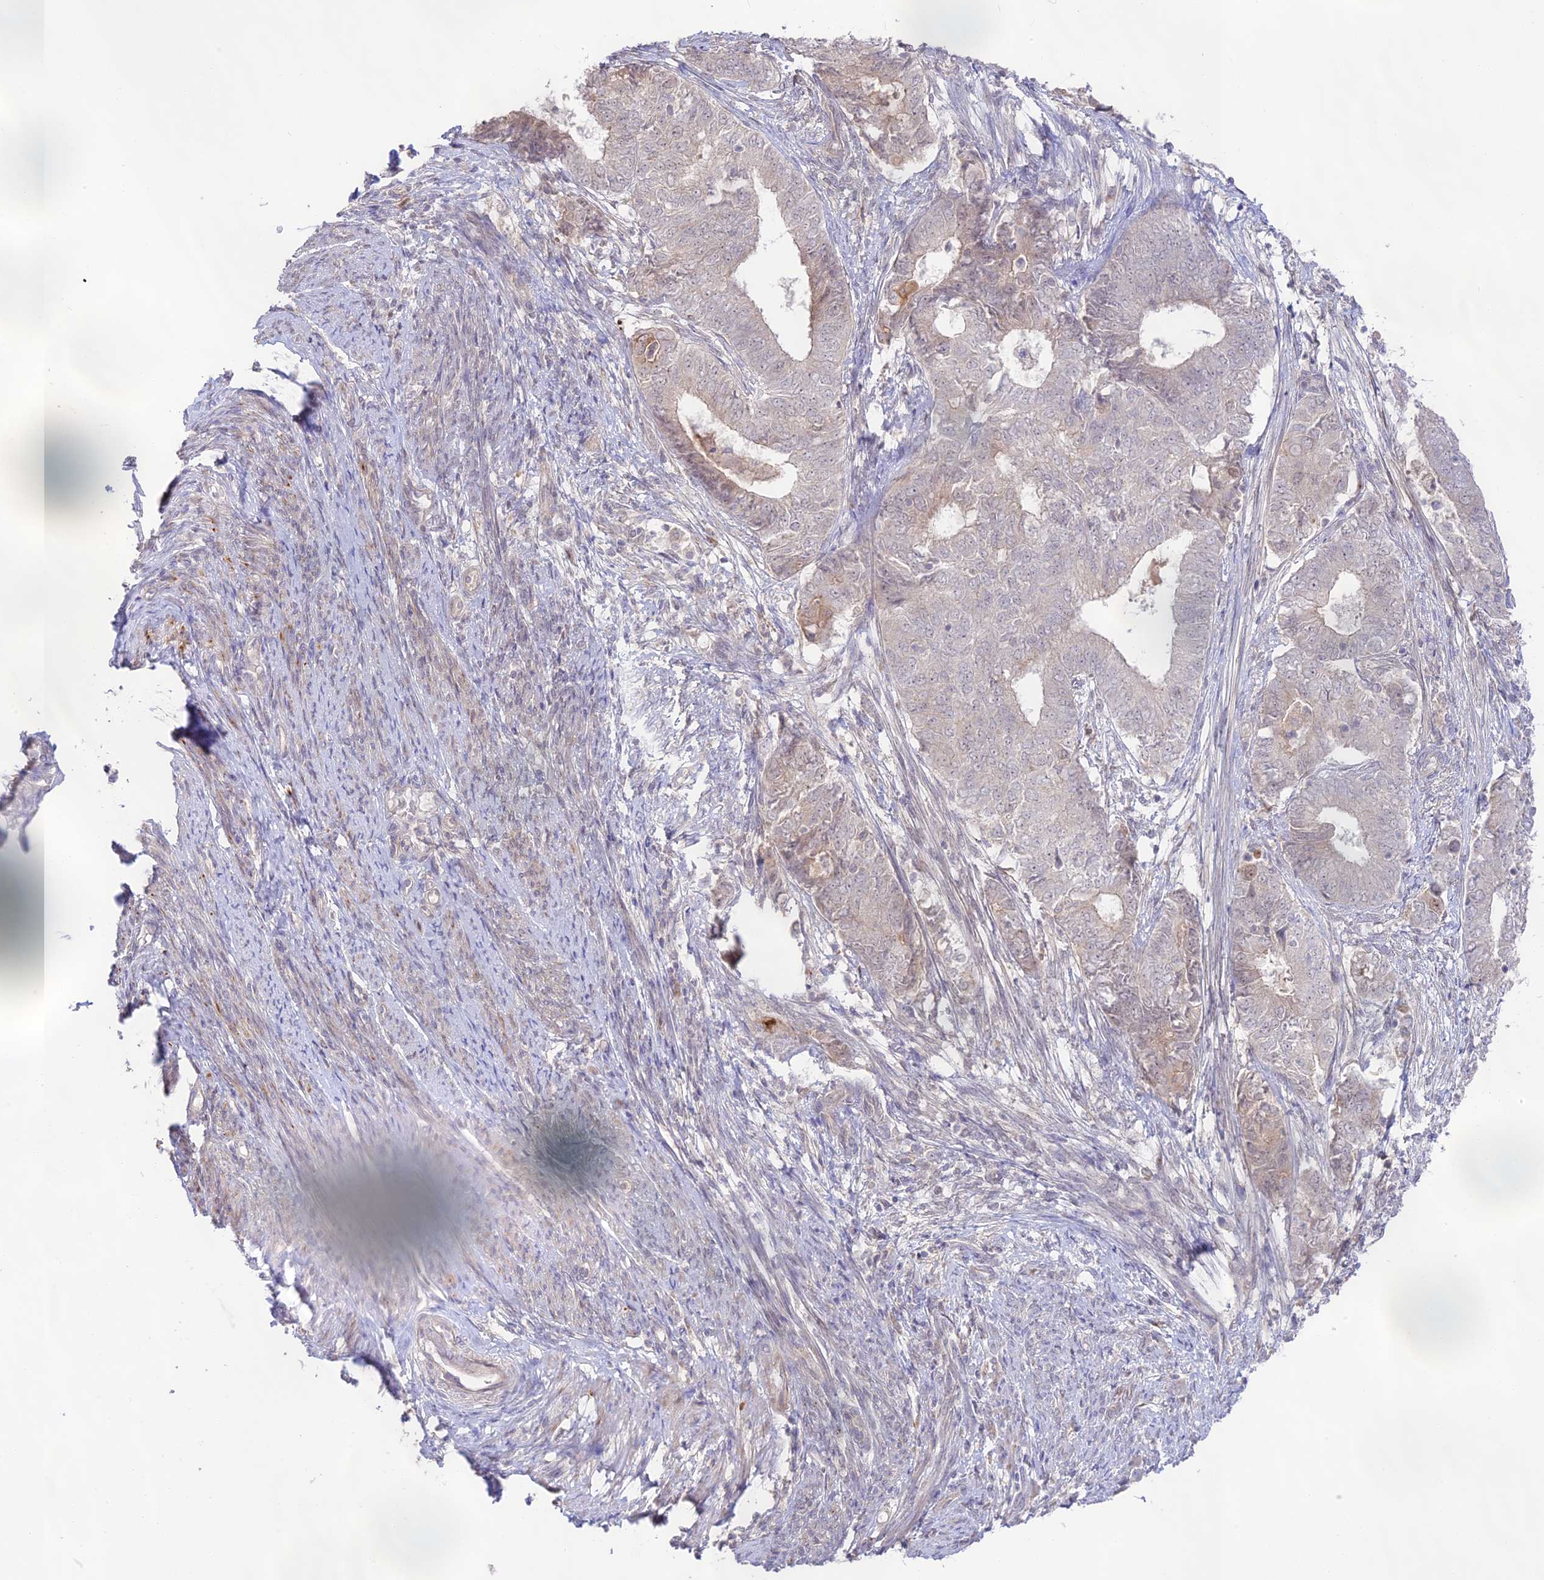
{"staining": {"intensity": "weak", "quantity": "<25%", "location": "cytoplasmic/membranous"}, "tissue": "endometrial cancer", "cell_type": "Tumor cells", "image_type": "cancer", "snomed": [{"axis": "morphology", "description": "Adenocarcinoma, NOS"}, {"axis": "topography", "description": "Endometrium"}], "caption": "Tumor cells show no significant protein positivity in endometrial cancer.", "gene": "CAMSAP3", "patient": {"sex": "female", "age": 62}}